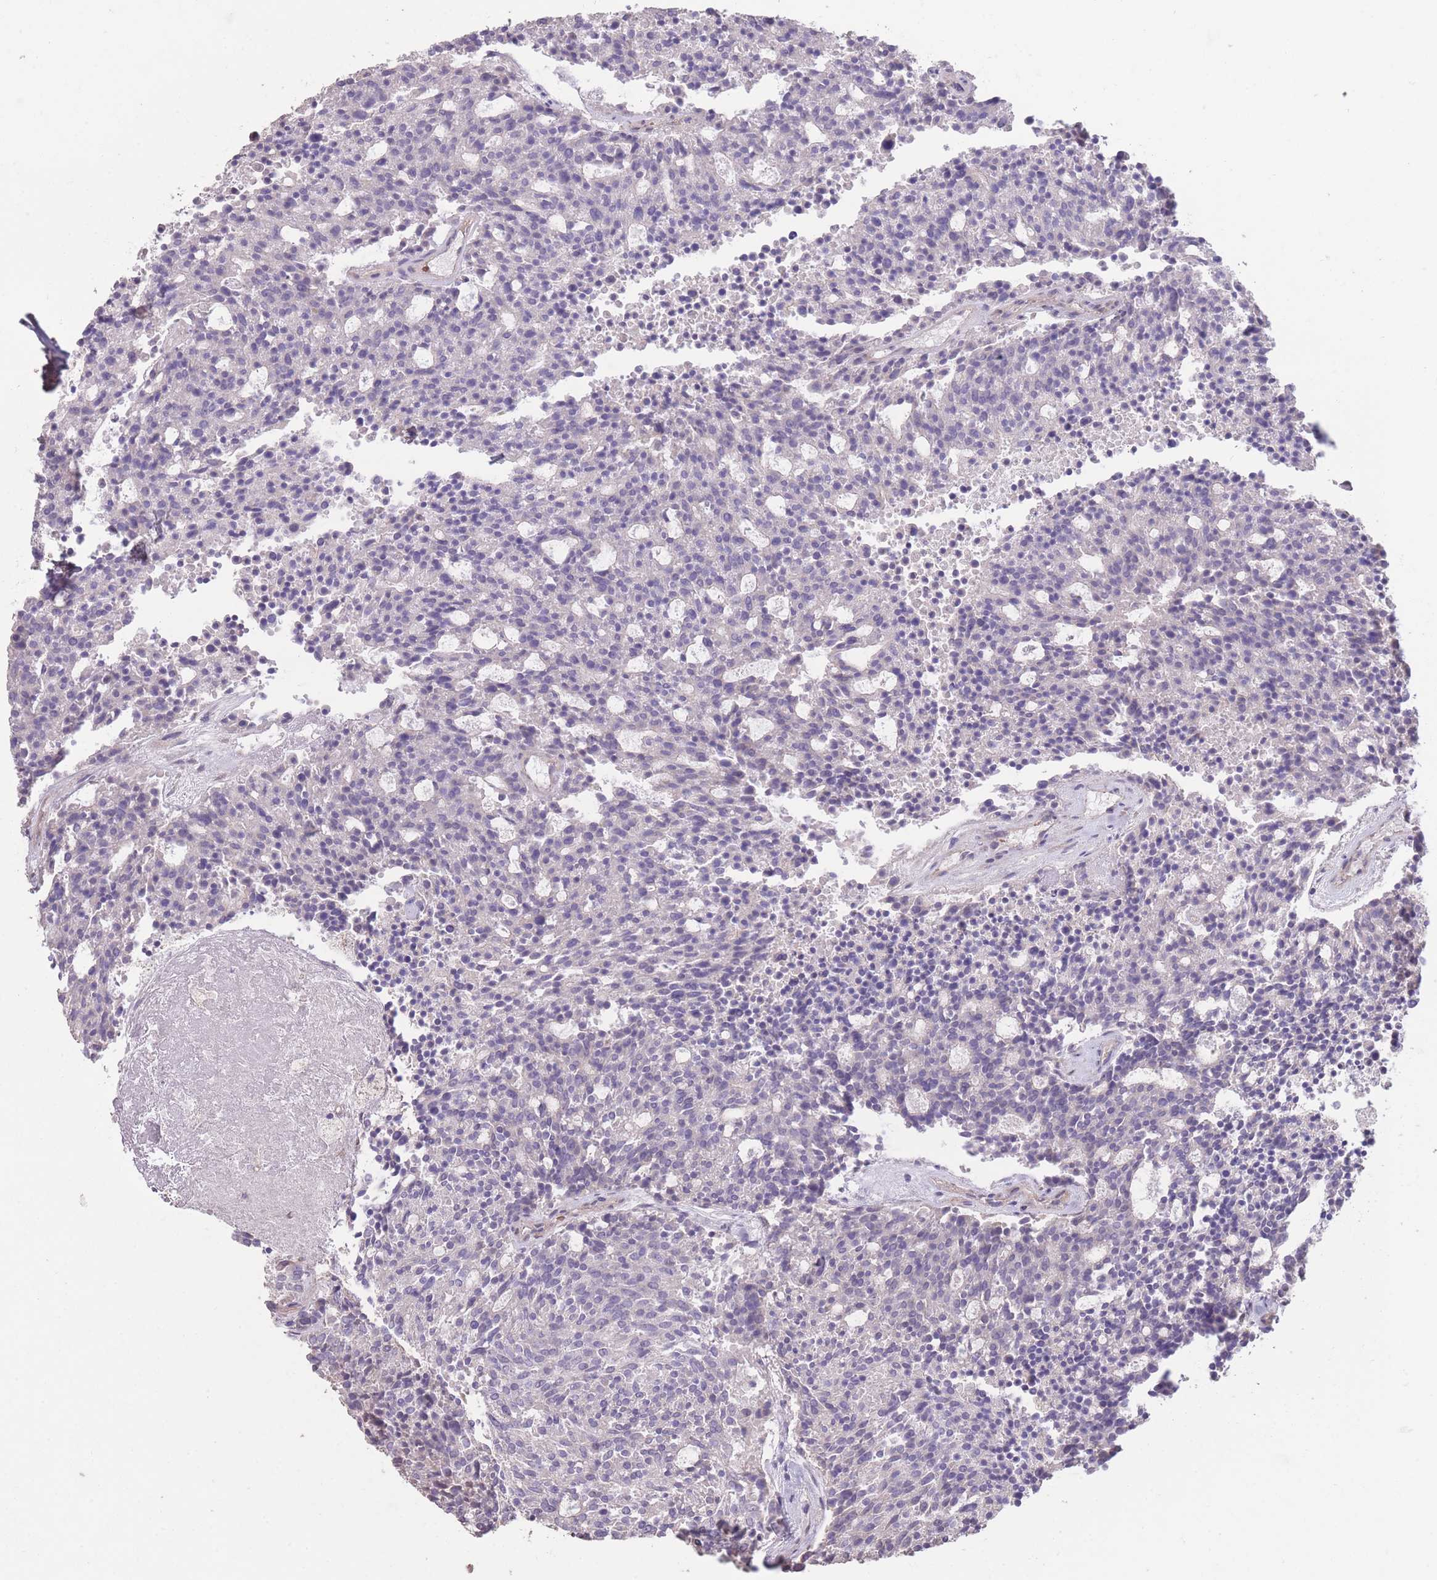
{"staining": {"intensity": "negative", "quantity": "none", "location": "none"}, "tissue": "carcinoid", "cell_type": "Tumor cells", "image_type": "cancer", "snomed": [{"axis": "morphology", "description": "Carcinoid, malignant, NOS"}, {"axis": "topography", "description": "Pancreas"}], "caption": "IHC image of malignant carcinoid stained for a protein (brown), which demonstrates no expression in tumor cells.", "gene": "RSPH10B", "patient": {"sex": "female", "age": 54}}